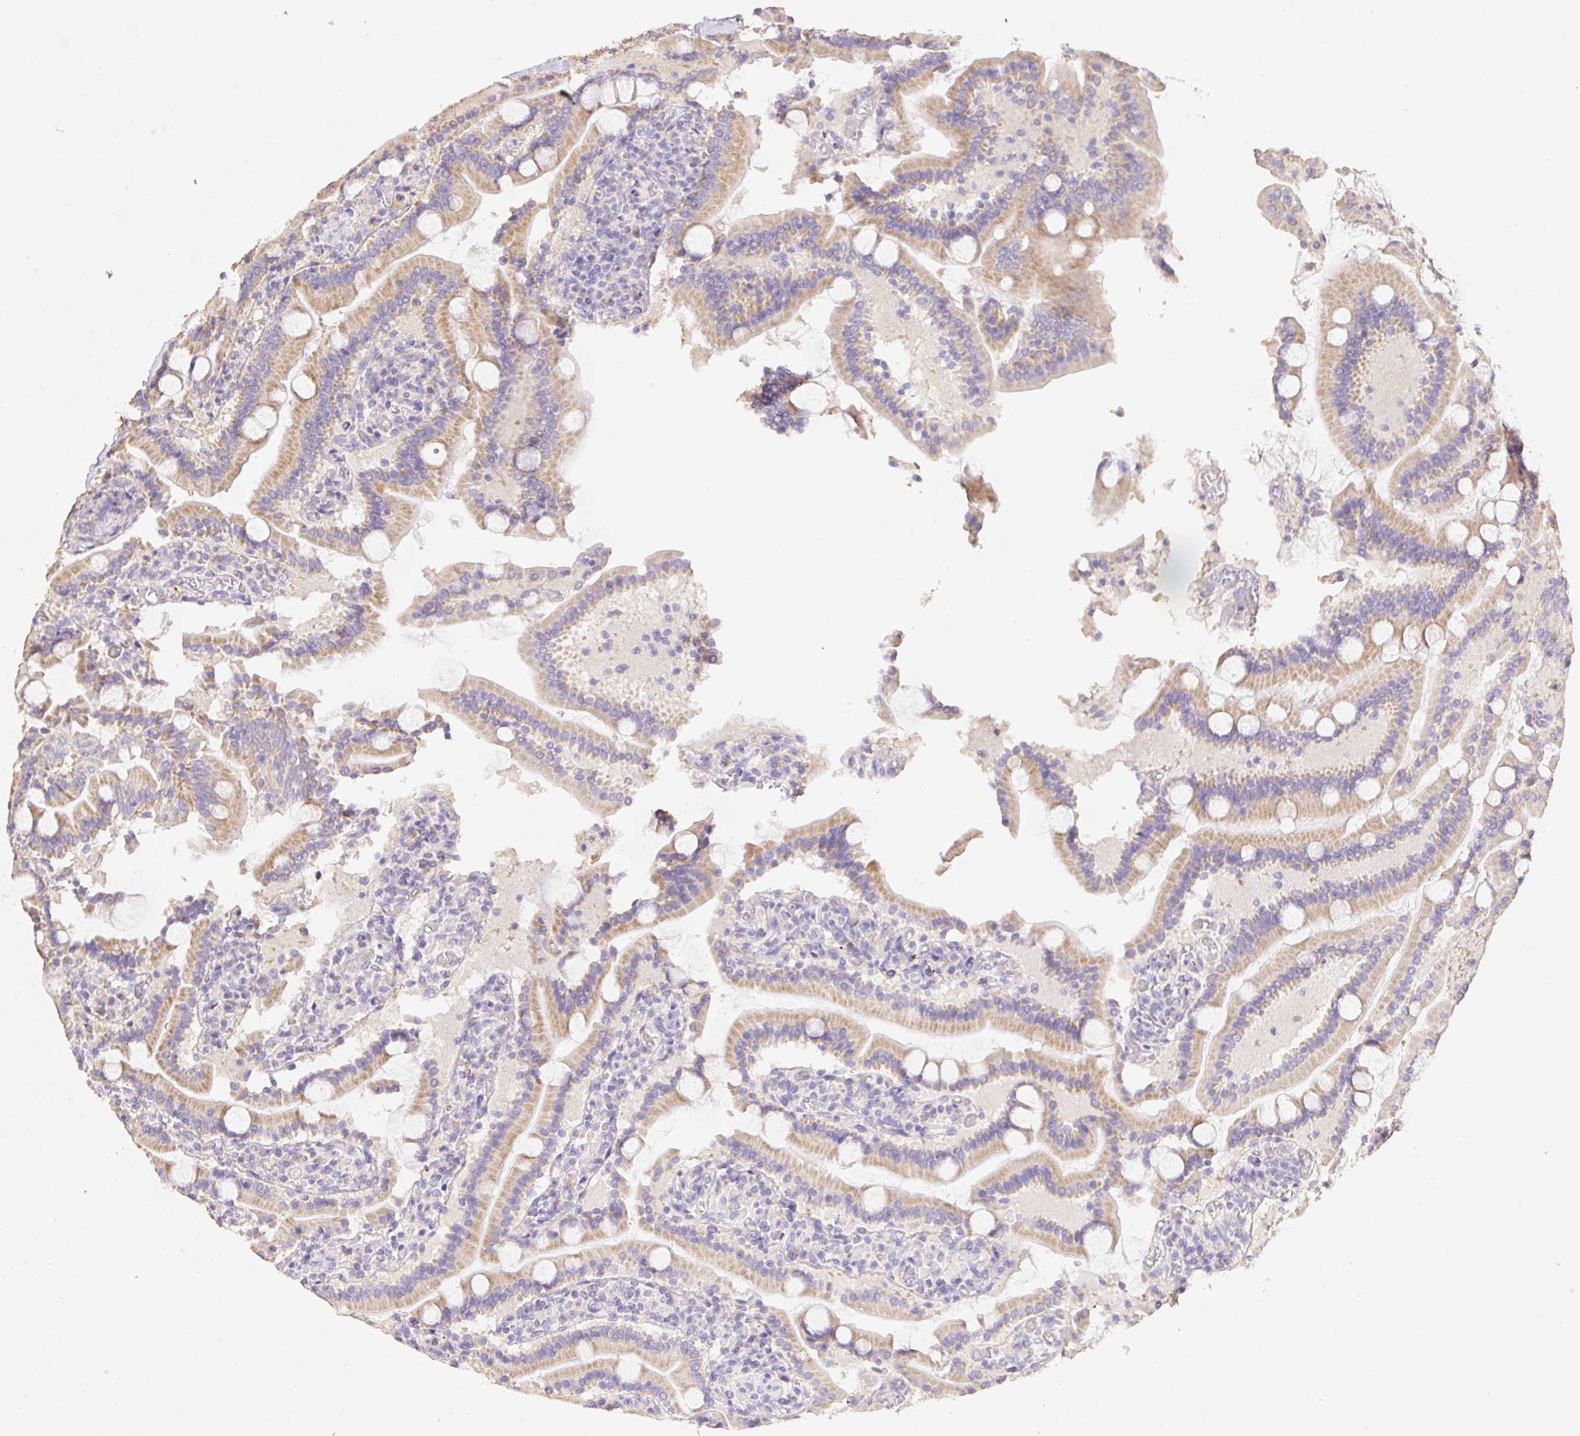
{"staining": {"intensity": "moderate", "quantity": ">75%", "location": "cytoplasmic/membranous"}, "tissue": "duodenum", "cell_type": "Glandular cells", "image_type": "normal", "snomed": [{"axis": "morphology", "description": "Normal tissue, NOS"}, {"axis": "topography", "description": "Duodenum"}], "caption": "Immunohistochemical staining of normal duodenum shows moderate cytoplasmic/membranous protein expression in approximately >75% of glandular cells.", "gene": "COPZ2", "patient": {"sex": "male", "age": 55}}